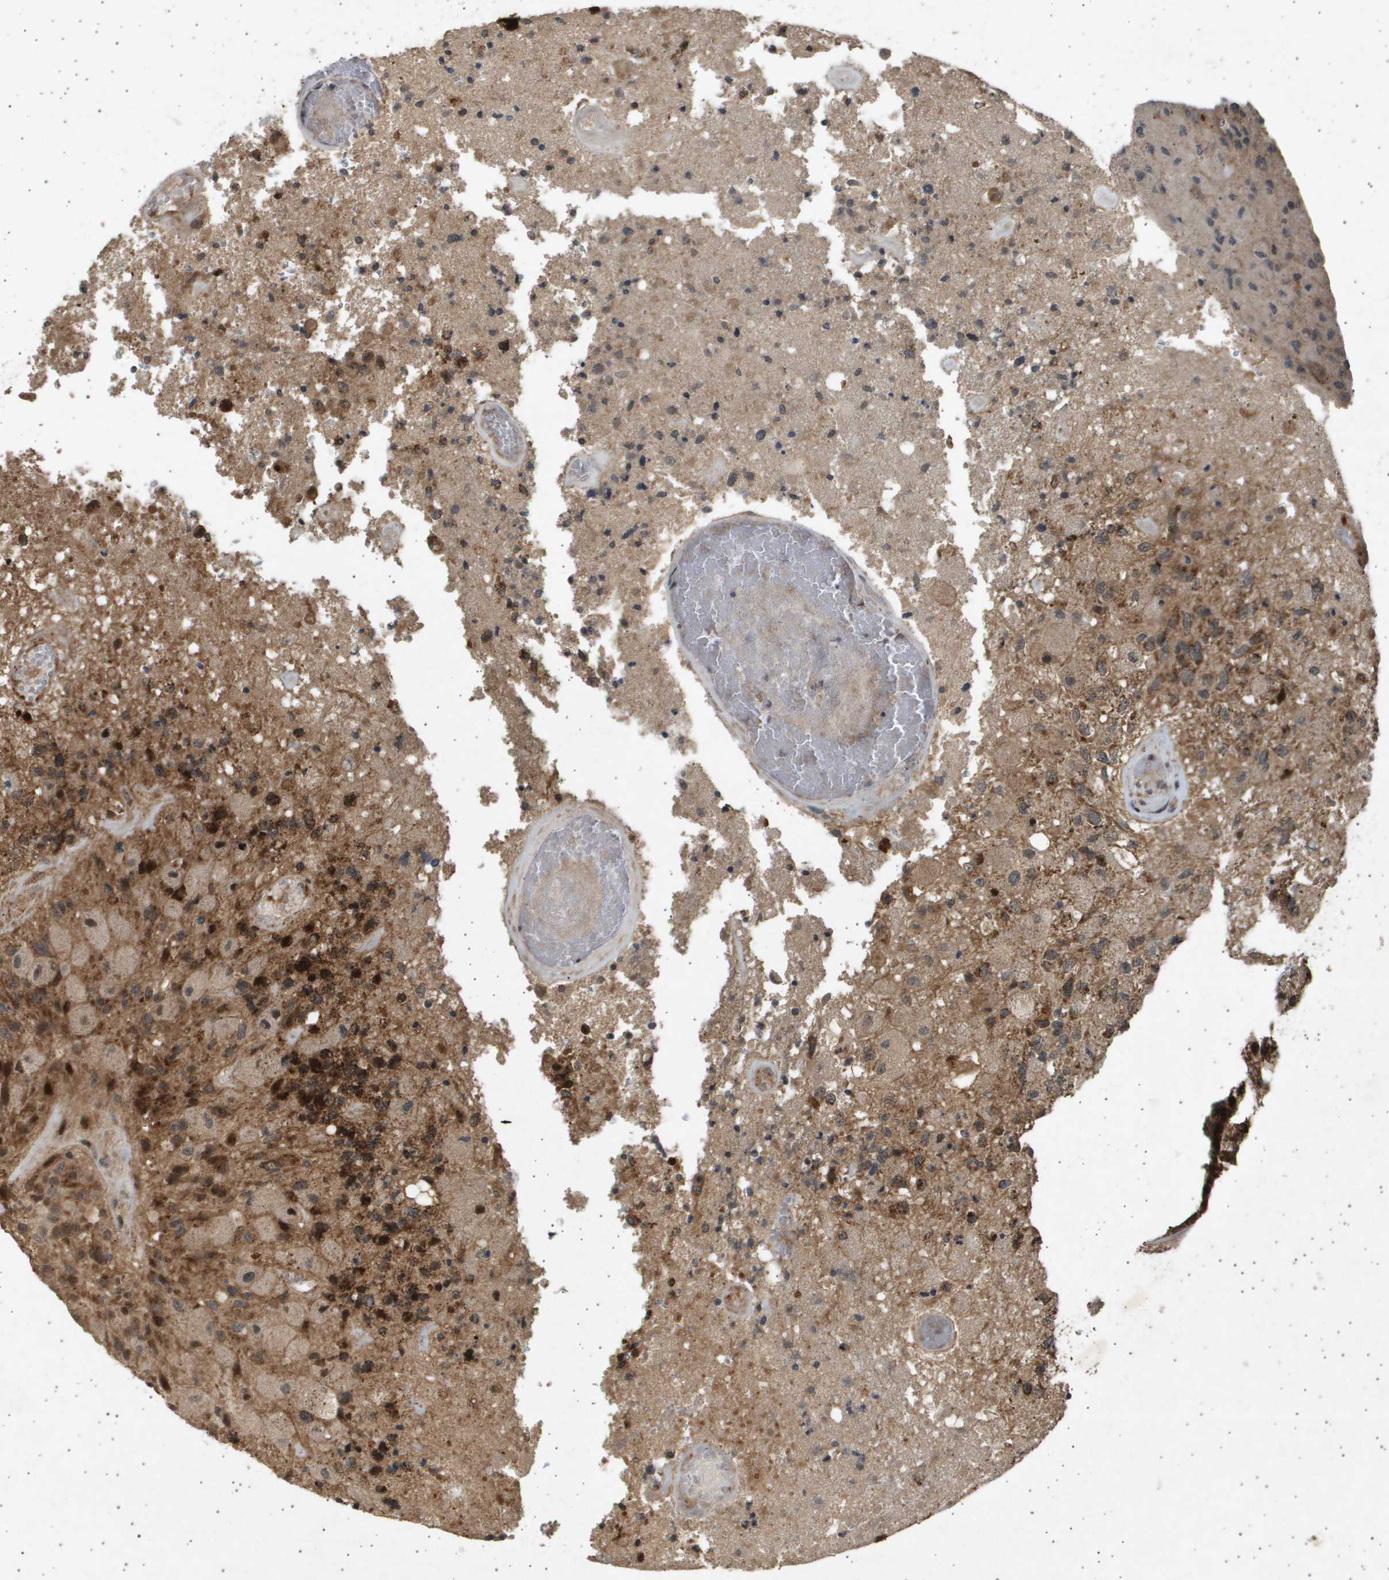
{"staining": {"intensity": "strong", "quantity": "25%-75%", "location": "cytoplasmic/membranous,nuclear"}, "tissue": "glioma", "cell_type": "Tumor cells", "image_type": "cancer", "snomed": [{"axis": "morphology", "description": "Normal tissue, NOS"}, {"axis": "morphology", "description": "Glioma, malignant, High grade"}, {"axis": "topography", "description": "Cerebral cortex"}], "caption": "High-magnification brightfield microscopy of malignant high-grade glioma stained with DAB (brown) and counterstained with hematoxylin (blue). tumor cells exhibit strong cytoplasmic/membranous and nuclear staining is seen in about25%-75% of cells.", "gene": "TNRC6A", "patient": {"sex": "male", "age": 77}}